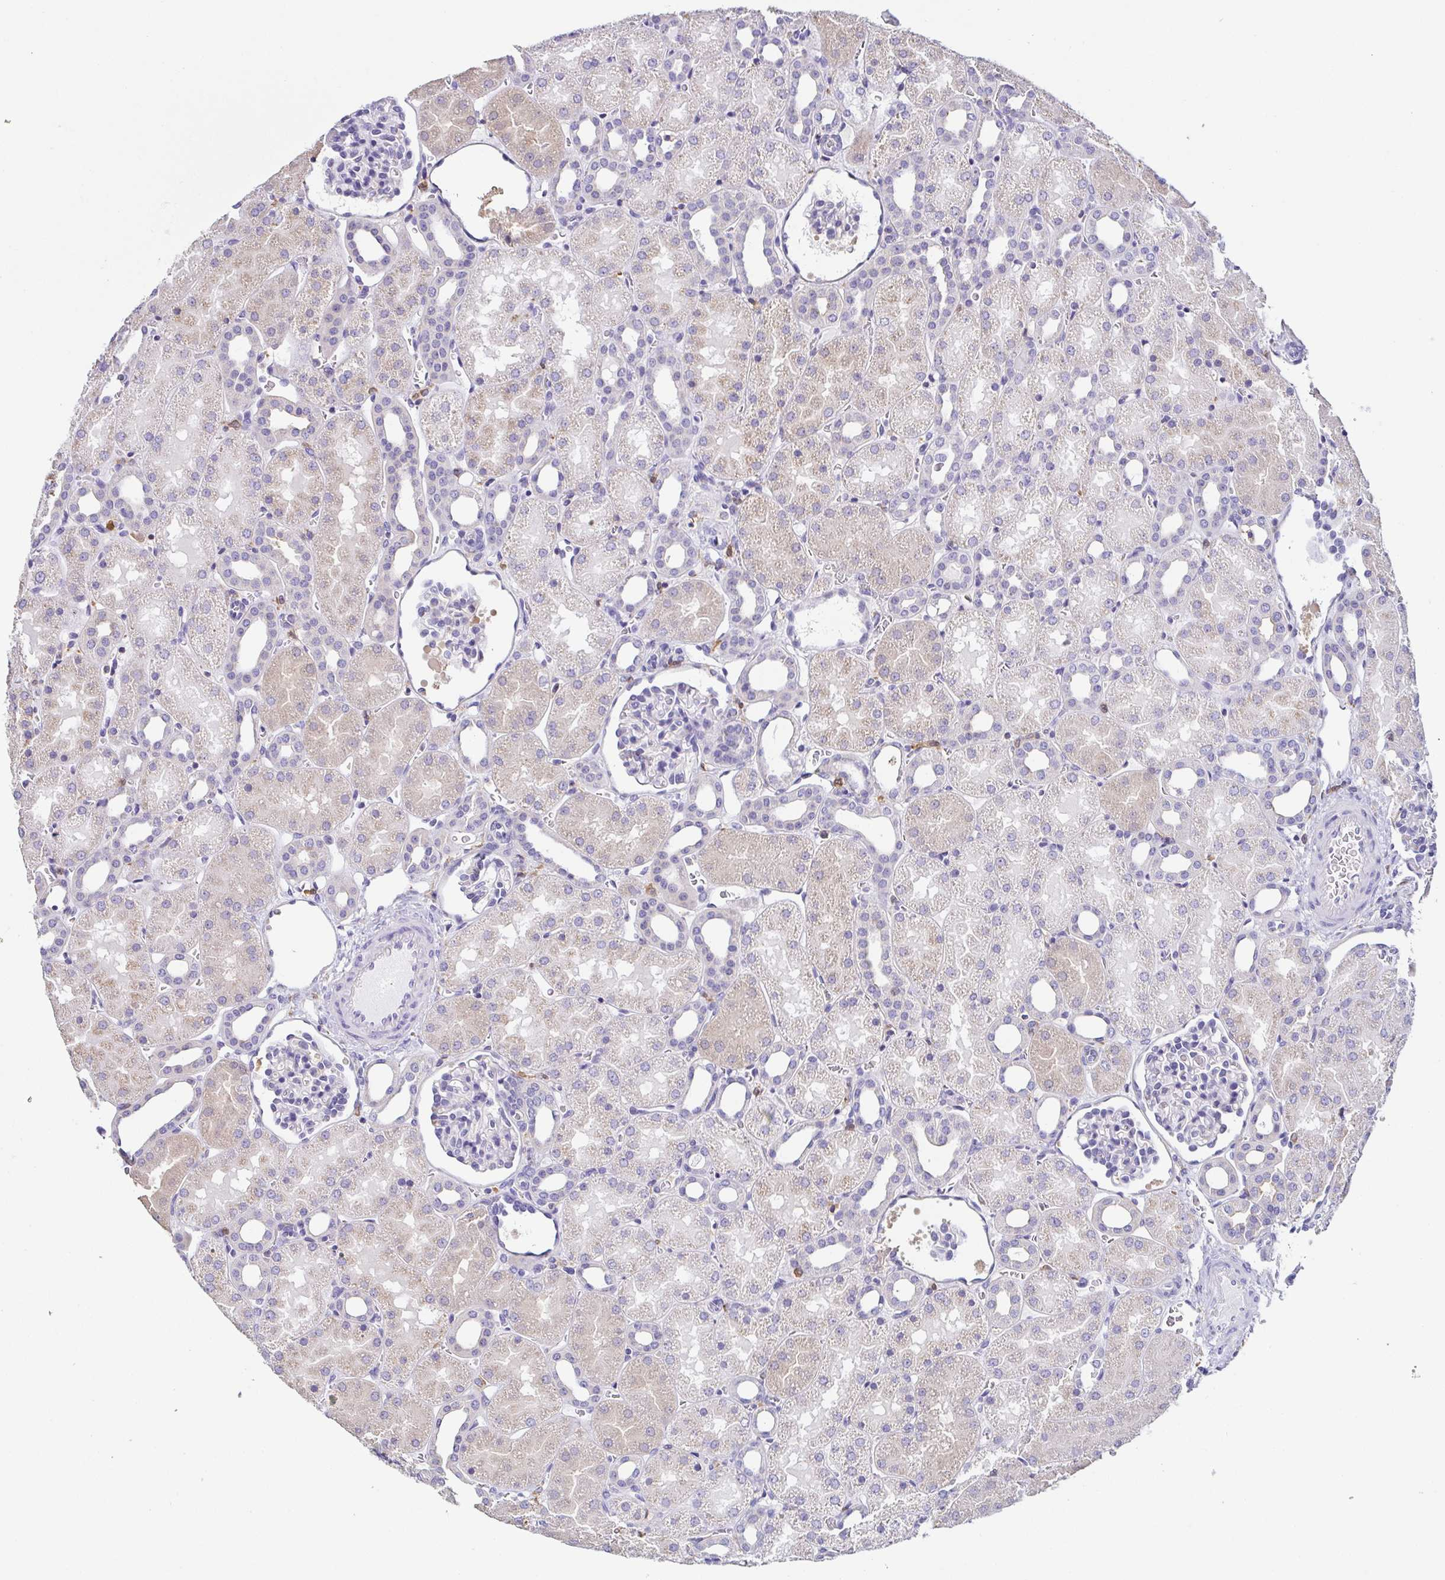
{"staining": {"intensity": "negative", "quantity": "none", "location": "none"}, "tissue": "kidney", "cell_type": "Cells in glomeruli", "image_type": "normal", "snomed": [{"axis": "morphology", "description": "Normal tissue, NOS"}, {"axis": "topography", "description": "Kidney"}], "caption": "Immunohistochemistry photomicrograph of benign kidney: human kidney stained with DAB demonstrates no significant protein positivity in cells in glomeruli.", "gene": "ANXA10", "patient": {"sex": "male", "age": 2}}